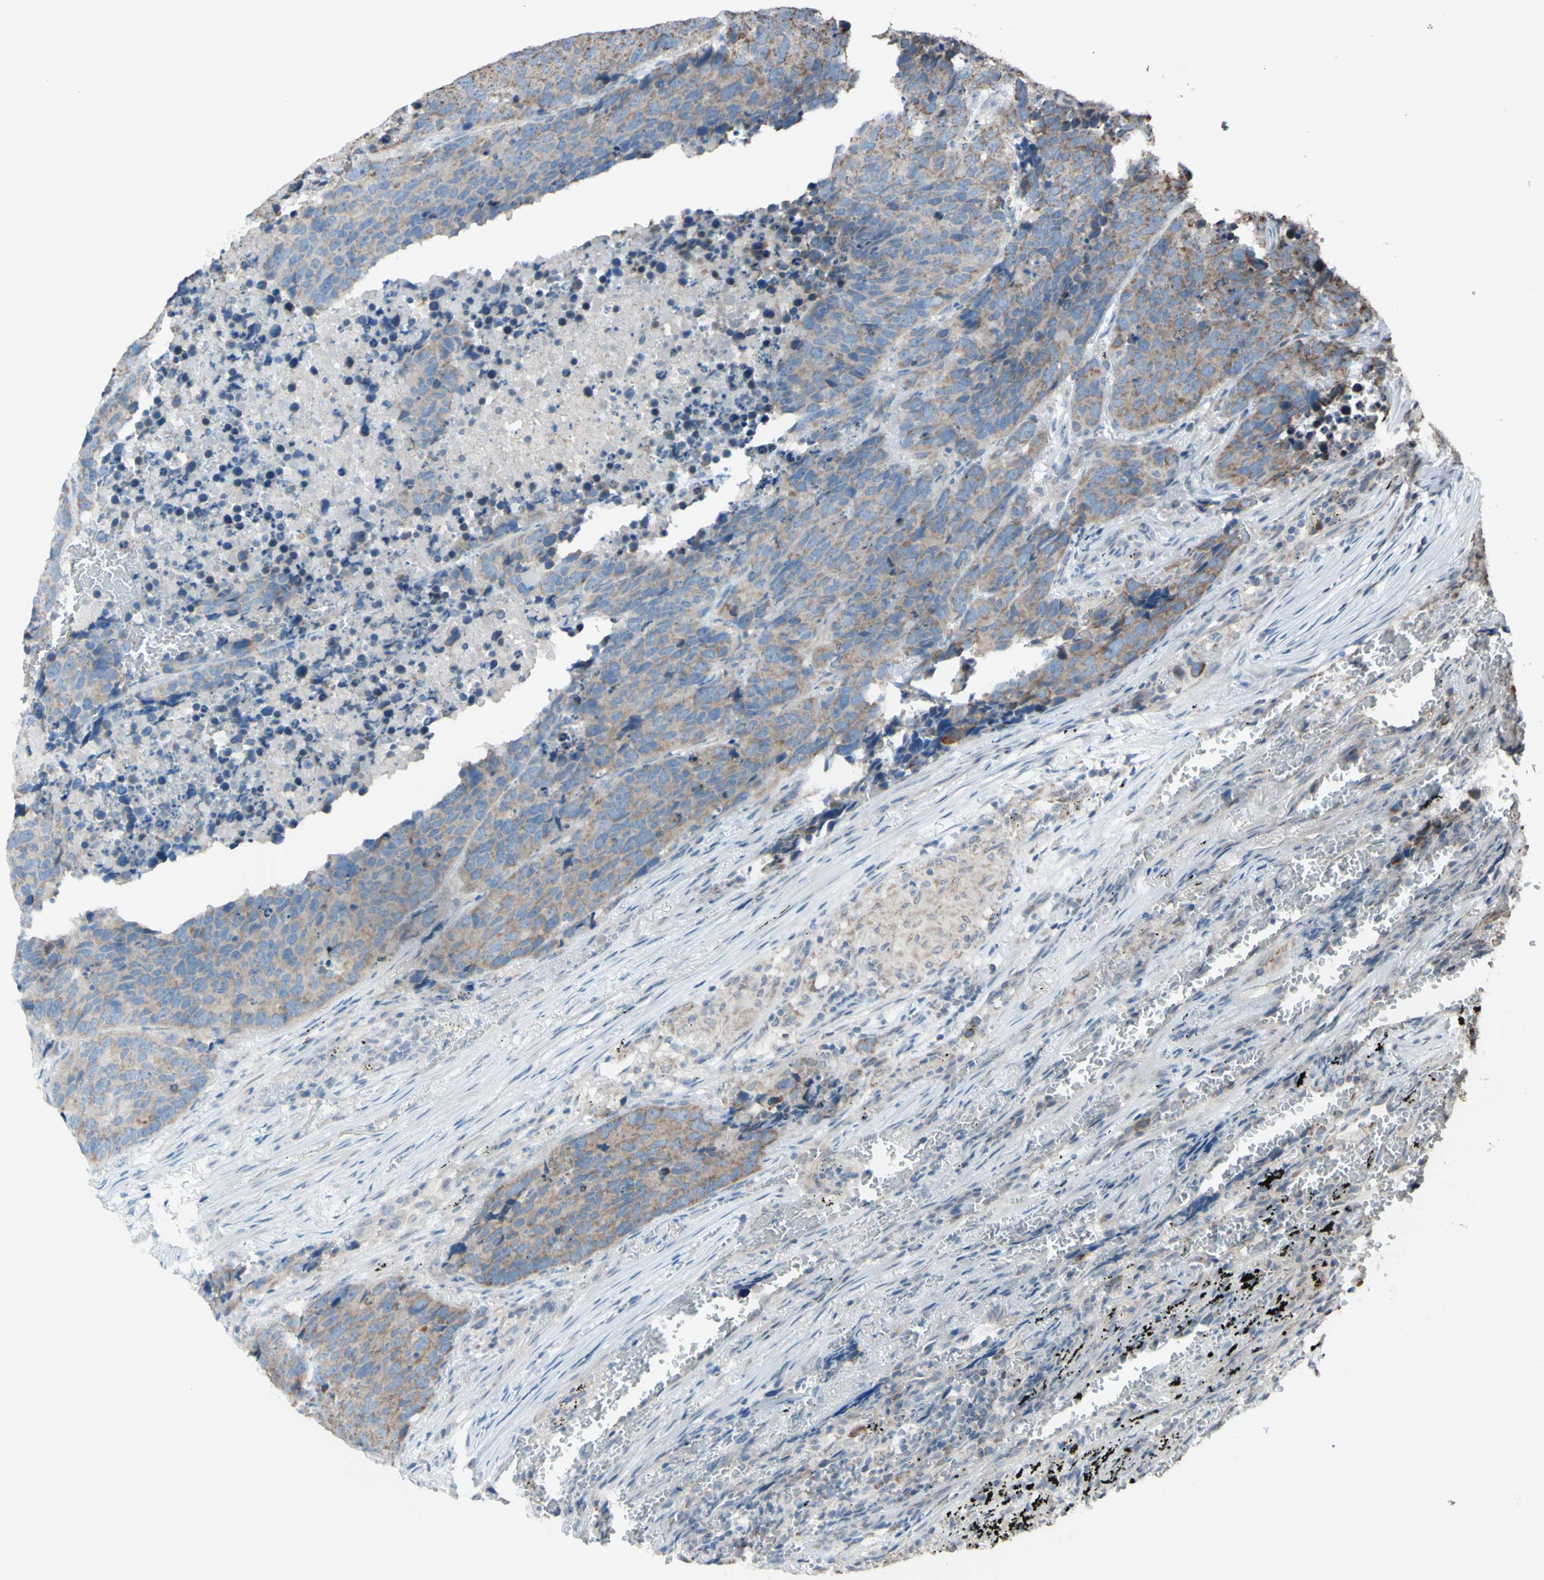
{"staining": {"intensity": "moderate", "quantity": "25%-75%", "location": "cytoplasmic/membranous"}, "tissue": "carcinoid", "cell_type": "Tumor cells", "image_type": "cancer", "snomed": [{"axis": "morphology", "description": "Carcinoid, malignant, NOS"}, {"axis": "topography", "description": "Lung"}], "caption": "A medium amount of moderate cytoplasmic/membranous staining is identified in about 25%-75% of tumor cells in carcinoid tissue. The protein of interest is shown in brown color, while the nuclei are stained blue.", "gene": "ACOT8", "patient": {"sex": "male", "age": 60}}